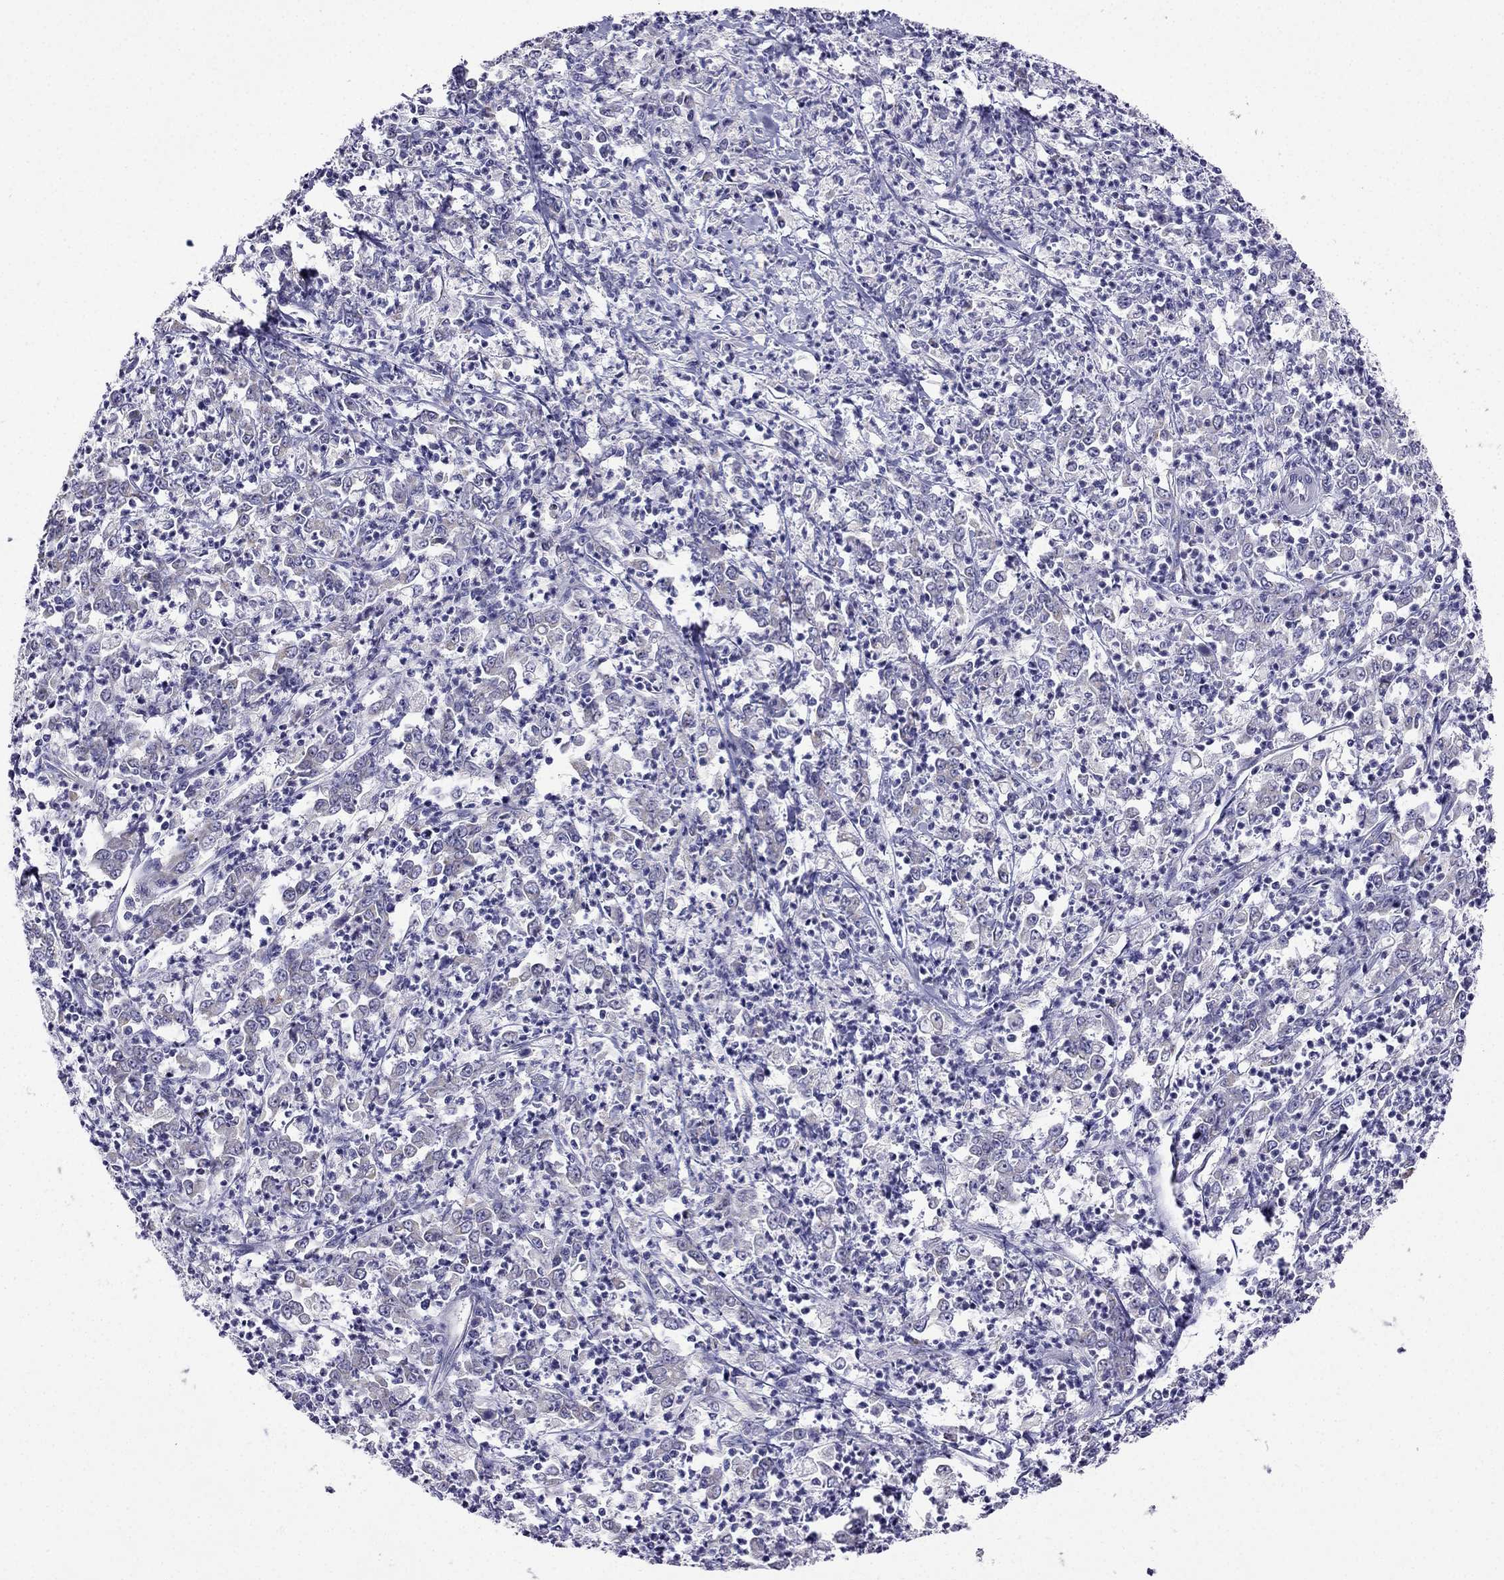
{"staining": {"intensity": "negative", "quantity": "none", "location": "none"}, "tissue": "stomach cancer", "cell_type": "Tumor cells", "image_type": "cancer", "snomed": [{"axis": "morphology", "description": "Adenocarcinoma, NOS"}, {"axis": "topography", "description": "Stomach, lower"}], "caption": "Stomach adenocarcinoma was stained to show a protein in brown. There is no significant positivity in tumor cells.", "gene": "KIF5A", "patient": {"sex": "female", "age": 71}}